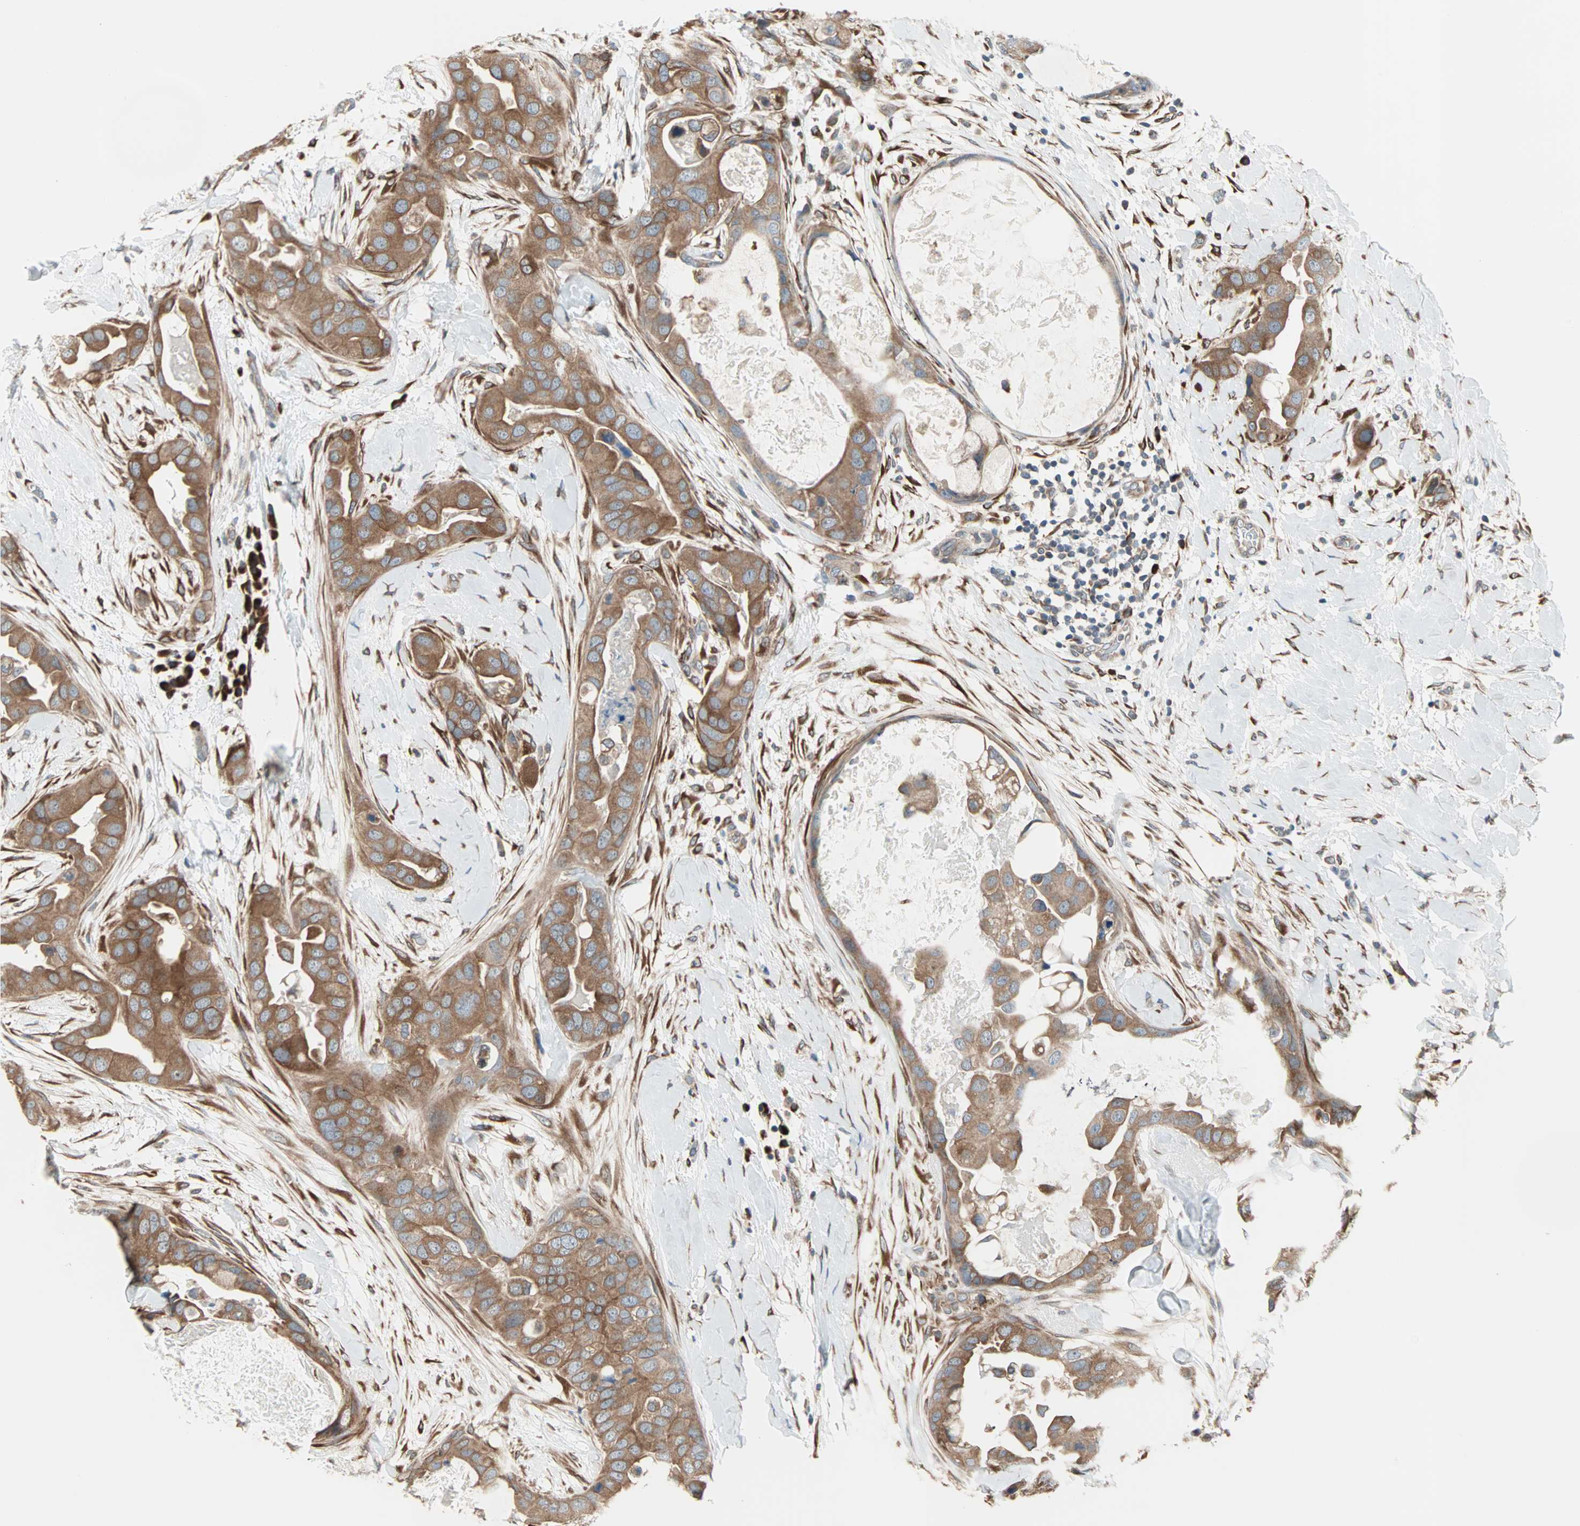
{"staining": {"intensity": "moderate", "quantity": ">75%", "location": "cytoplasmic/membranous"}, "tissue": "breast cancer", "cell_type": "Tumor cells", "image_type": "cancer", "snomed": [{"axis": "morphology", "description": "Duct carcinoma"}, {"axis": "topography", "description": "Breast"}], "caption": "Breast cancer (invasive ductal carcinoma) stained for a protein (brown) exhibits moderate cytoplasmic/membranous positive expression in approximately >75% of tumor cells.", "gene": "SAR1A", "patient": {"sex": "female", "age": 40}}